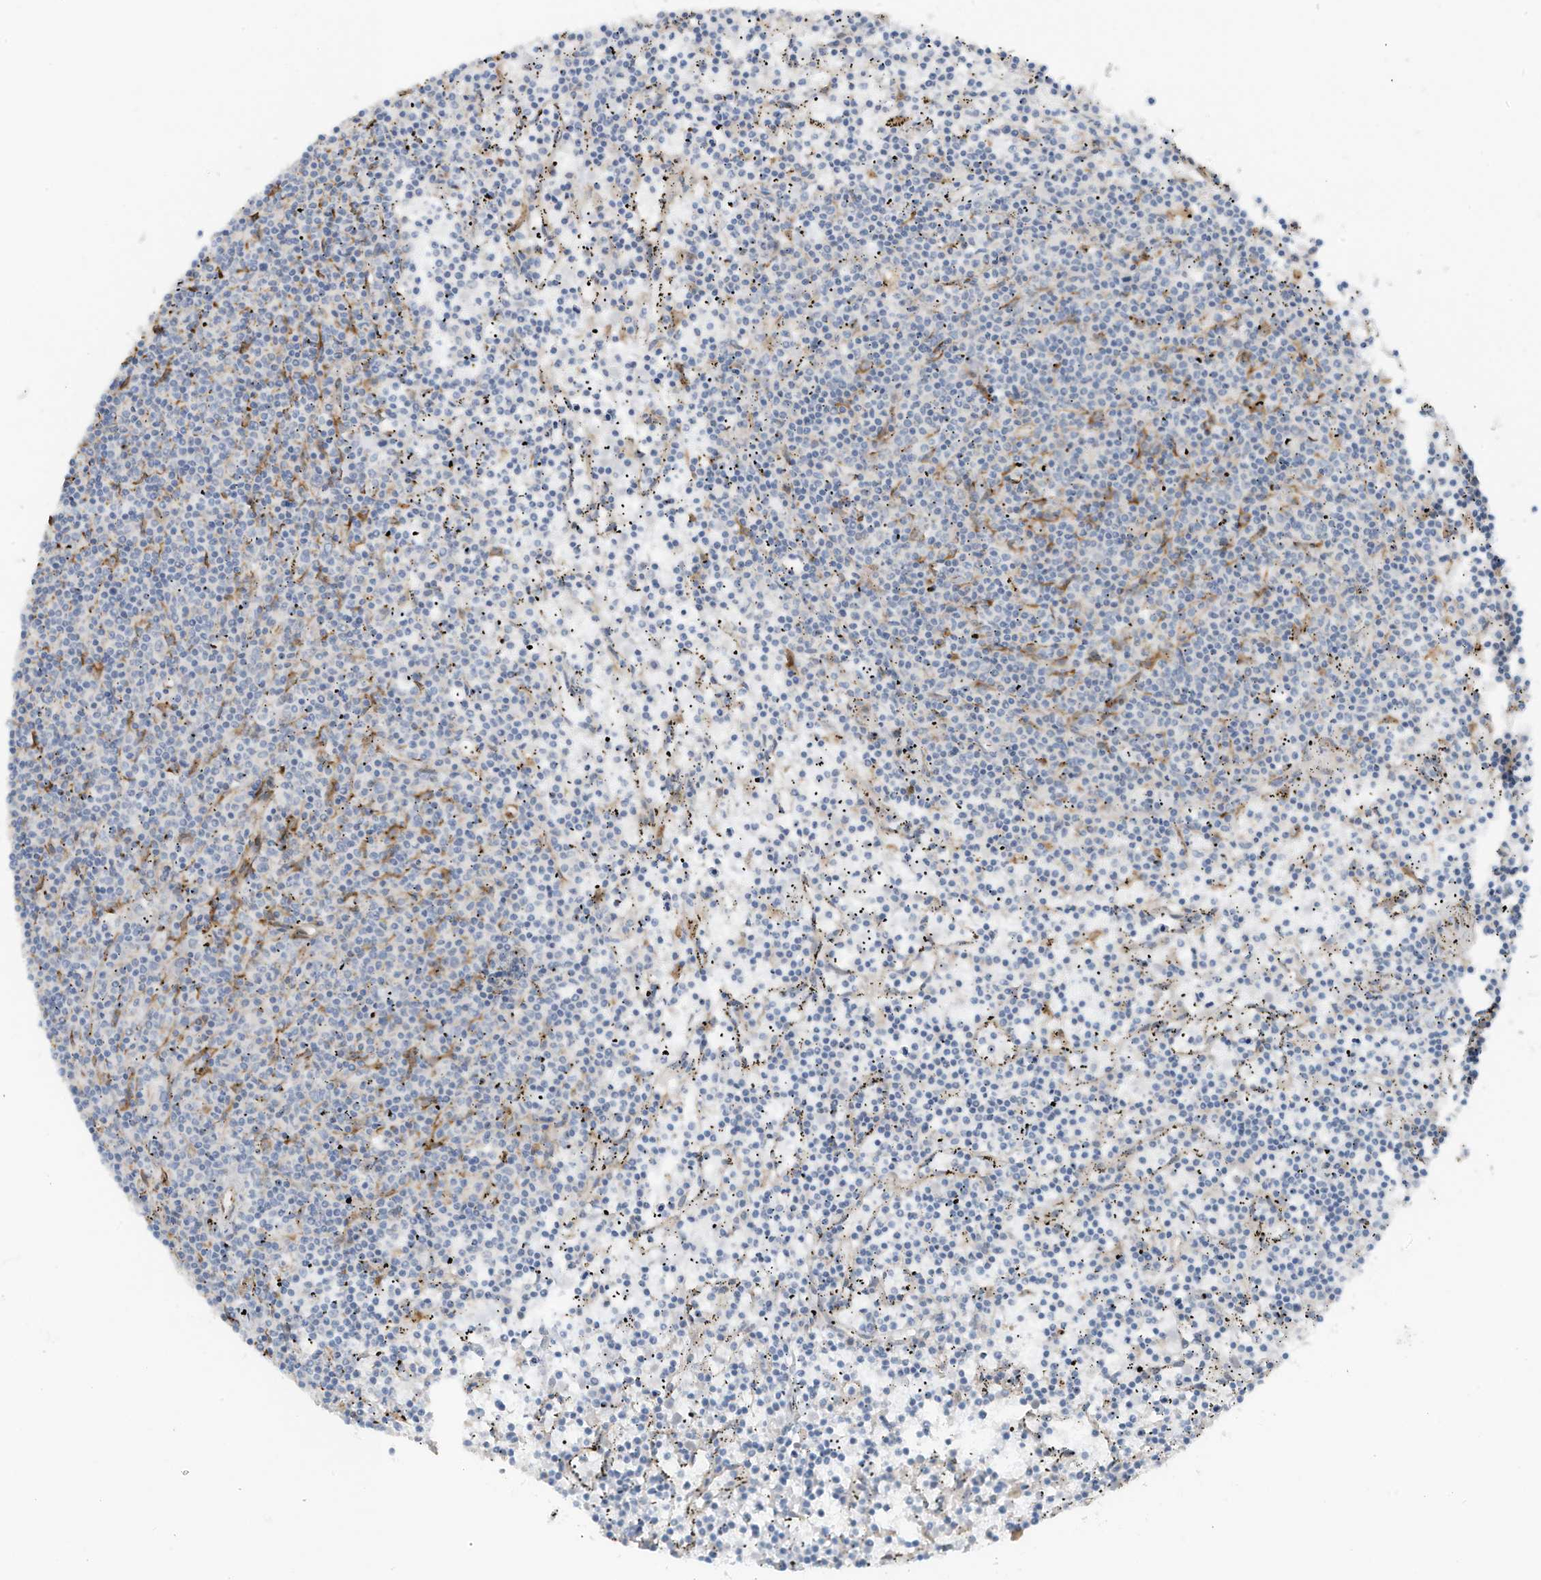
{"staining": {"intensity": "negative", "quantity": "none", "location": "none"}, "tissue": "lymphoma", "cell_type": "Tumor cells", "image_type": "cancer", "snomed": [{"axis": "morphology", "description": "Malignant lymphoma, non-Hodgkin's type, Low grade"}, {"axis": "topography", "description": "Spleen"}], "caption": "IHC image of neoplastic tissue: lymphoma stained with DAB (3,3'-diaminobenzidine) displays no significant protein expression in tumor cells. Nuclei are stained in blue.", "gene": "ARHGEF33", "patient": {"sex": "female", "age": 50}}